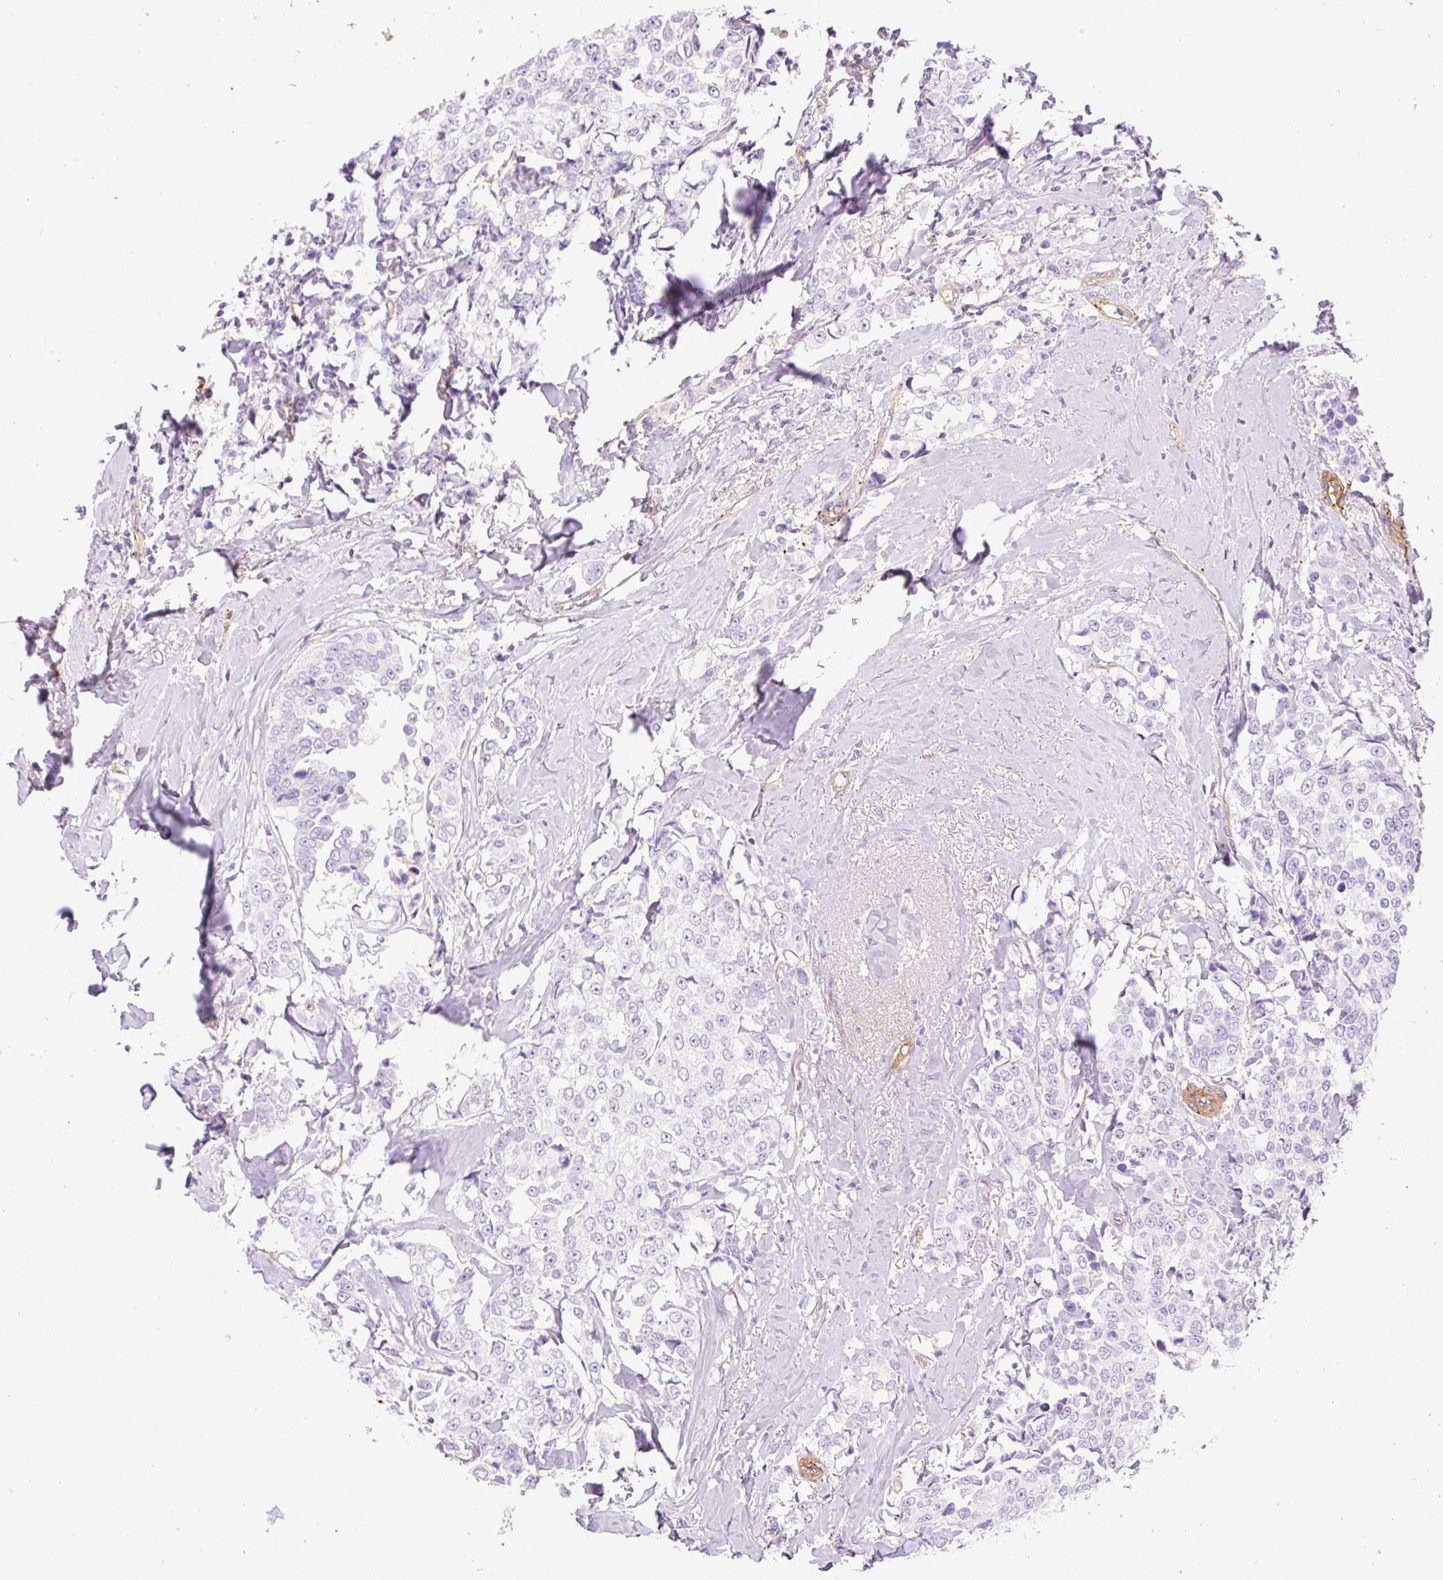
{"staining": {"intensity": "negative", "quantity": "none", "location": "none"}, "tissue": "breast cancer", "cell_type": "Tumor cells", "image_type": "cancer", "snomed": [{"axis": "morphology", "description": "Duct carcinoma"}, {"axis": "topography", "description": "Breast"}], "caption": "The image reveals no significant staining in tumor cells of breast cancer (invasive ductal carcinoma). (Immunohistochemistry, brightfield microscopy, high magnification).", "gene": "EHD3", "patient": {"sex": "female", "age": 80}}